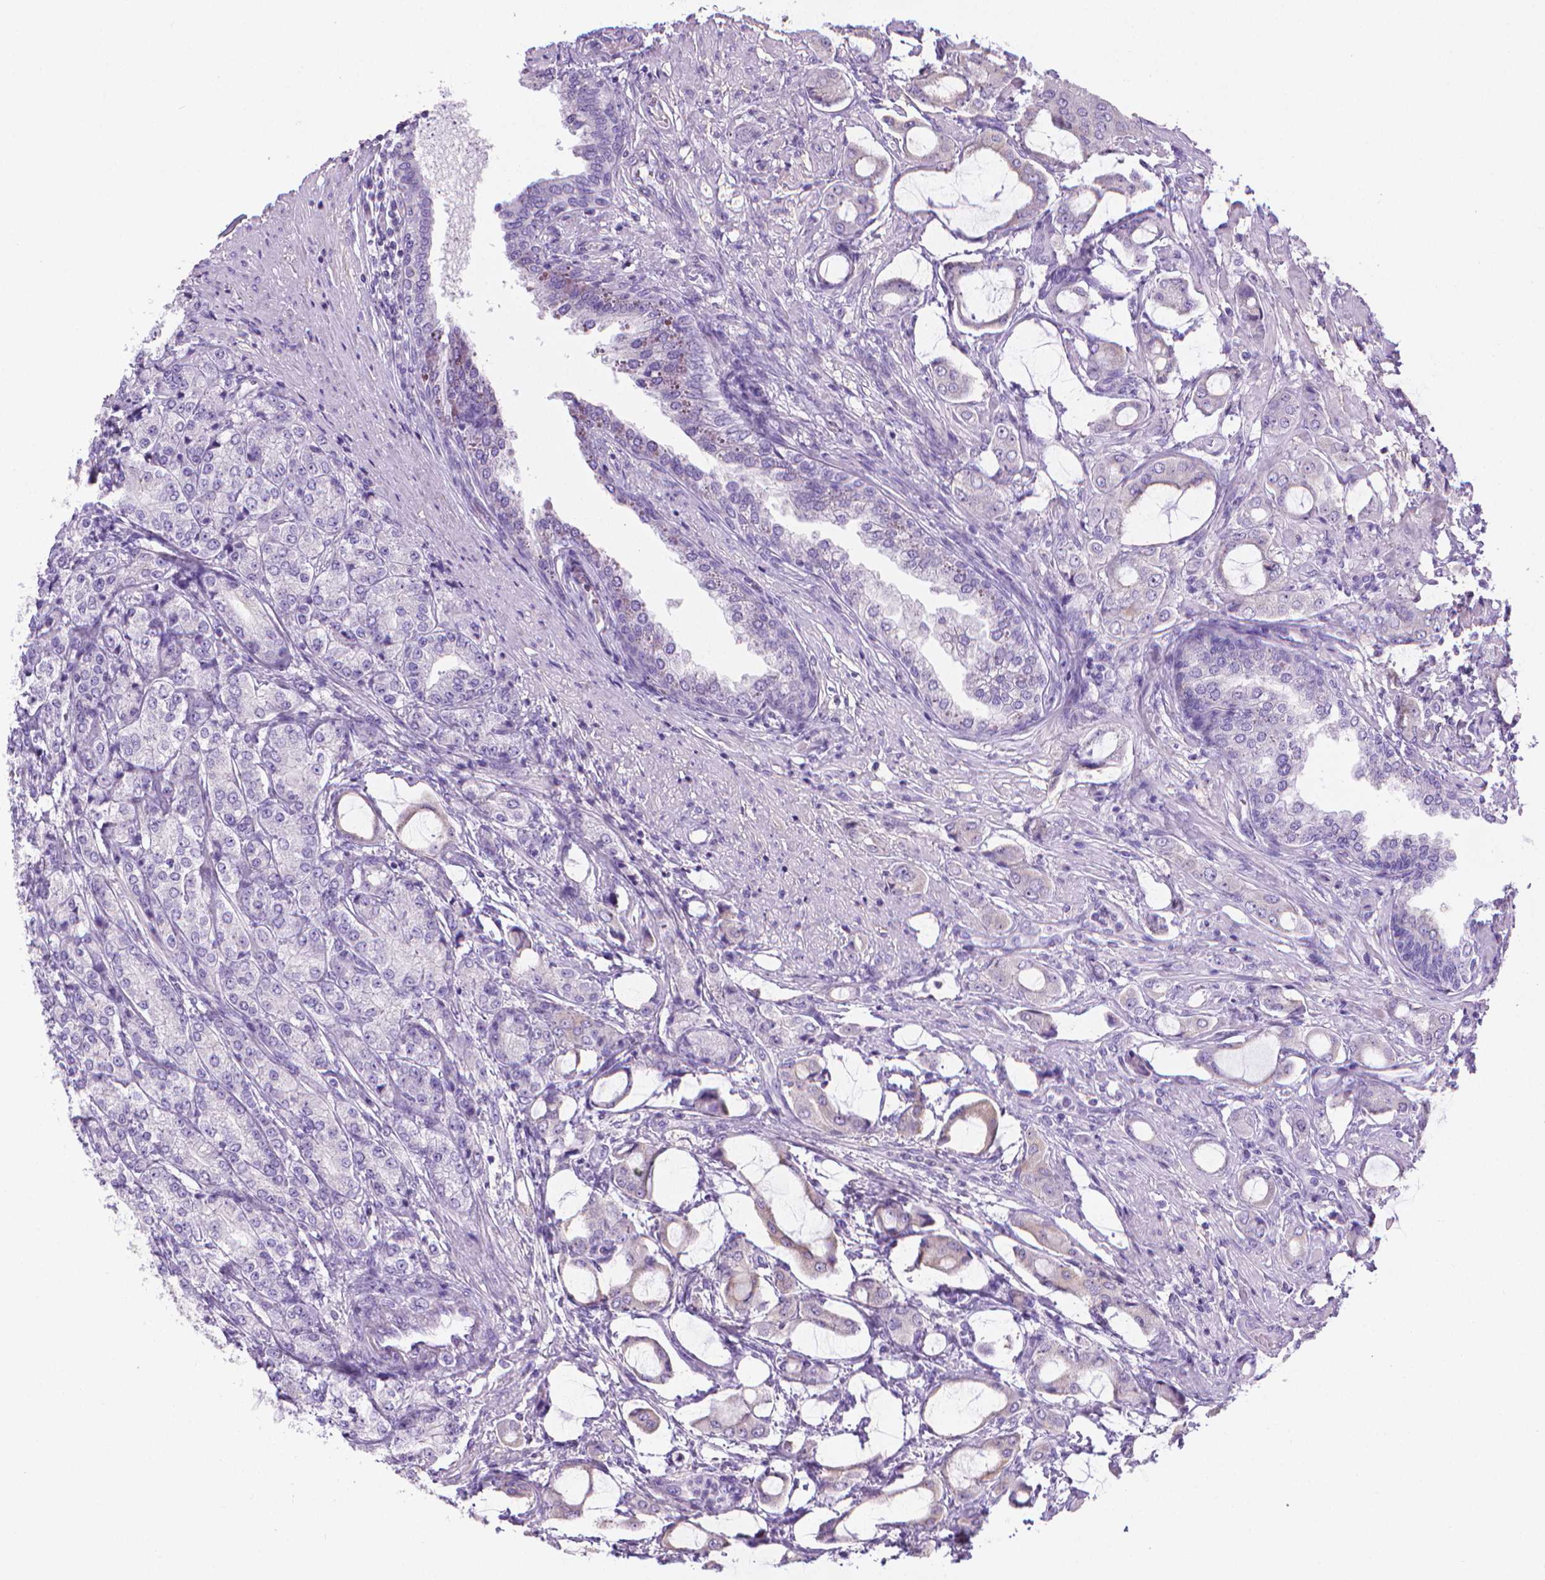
{"staining": {"intensity": "negative", "quantity": "none", "location": "none"}, "tissue": "prostate cancer", "cell_type": "Tumor cells", "image_type": "cancer", "snomed": [{"axis": "morphology", "description": "Adenocarcinoma, NOS"}, {"axis": "topography", "description": "Prostate"}], "caption": "IHC micrograph of neoplastic tissue: prostate adenocarcinoma stained with DAB reveals no significant protein expression in tumor cells.", "gene": "SPAG6", "patient": {"sex": "male", "age": 63}}